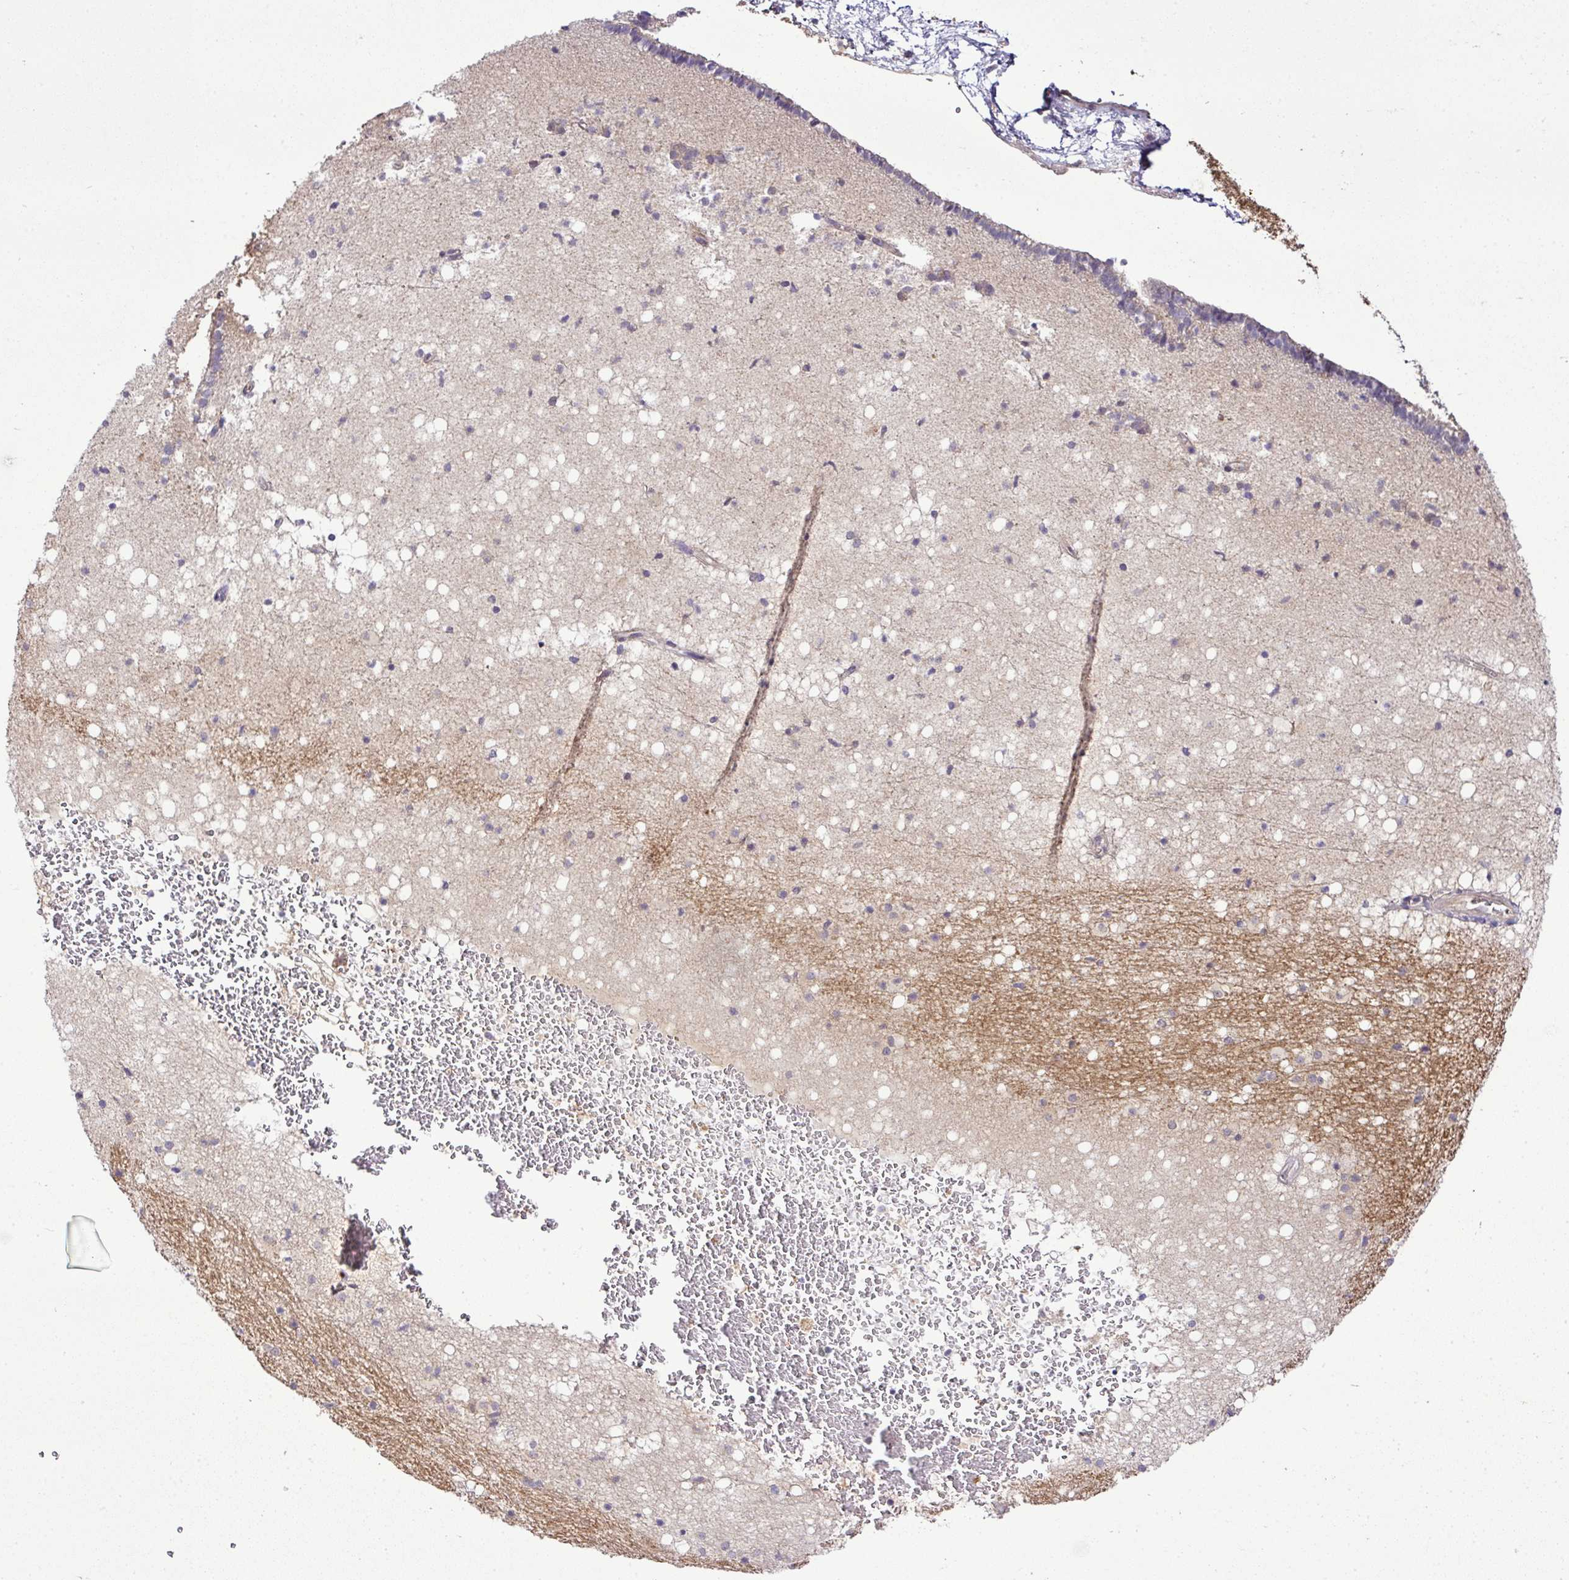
{"staining": {"intensity": "negative", "quantity": "none", "location": "none"}, "tissue": "caudate", "cell_type": "Glial cells", "image_type": "normal", "snomed": [{"axis": "morphology", "description": "Normal tissue, NOS"}, {"axis": "topography", "description": "Lateral ventricle wall"}], "caption": "High magnification brightfield microscopy of benign caudate stained with DAB (3,3'-diaminobenzidine) (brown) and counterstained with hematoxylin (blue): glial cells show no significant positivity. (Stains: DAB IHC with hematoxylin counter stain, Microscopy: brightfield microscopy at high magnification).", "gene": "TMEM107", "patient": {"sex": "male", "age": 37}}